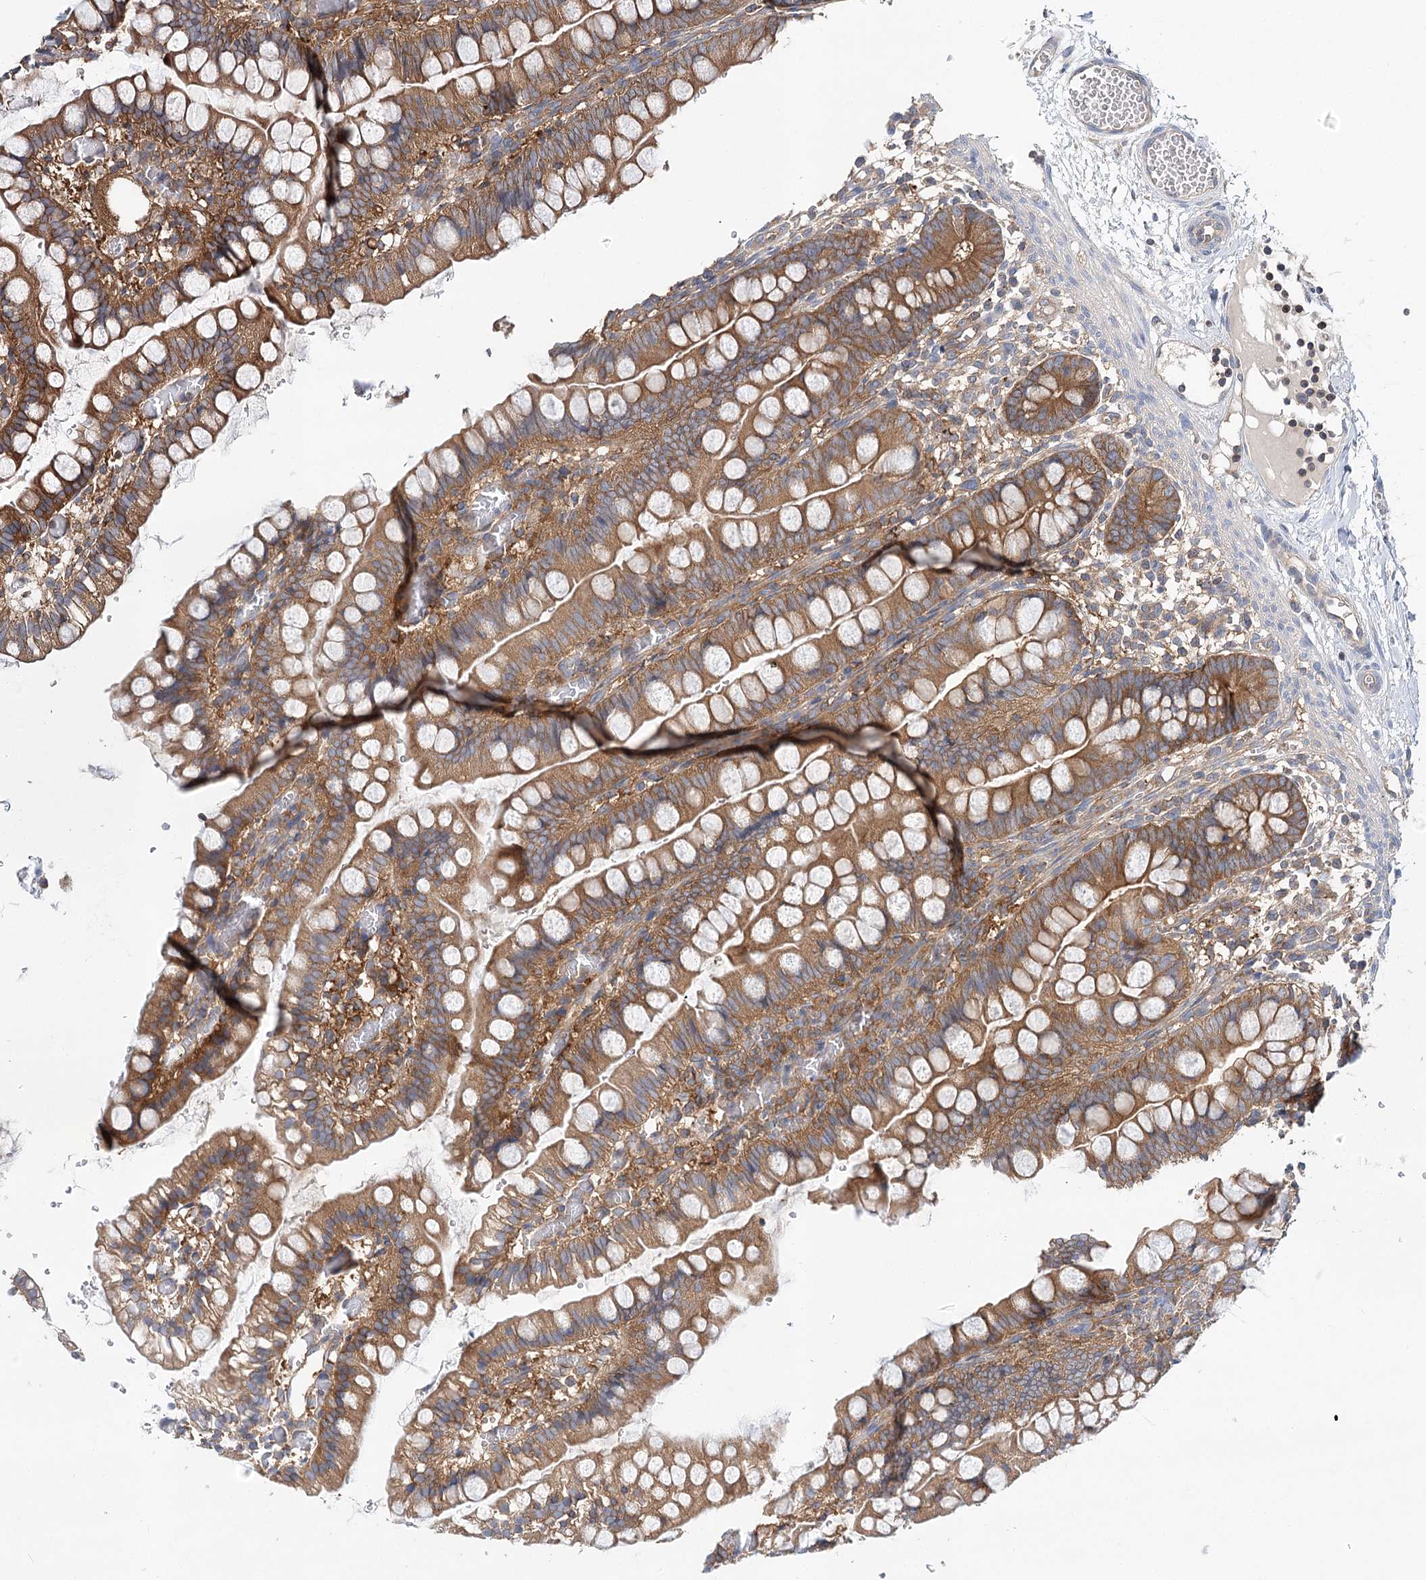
{"staining": {"intensity": "moderate", "quantity": ">75%", "location": "cytoplasmic/membranous"}, "tissue": "small intestine", "cell_type": "Glandular cells", "image_type": "normal", "snomed": [{"axis": "morphology", "description": "Normal tissue, NOS"}, {"axis": "morphology", "description": "Developmental malformation"}, {"axis": "topography", "description": "Small intestine"}], "caption": "Glandular cells display medium levels of moderate cytoplasmic/membranous positivity in about >75% of cells in benign small intestine. Using DAB (3,3'-diaminobenzidine) (brown) and hematoxylin (blue) stains, captured at high magnification using brightfield microscopy.", "gene": "ABRAXAS2", "patient": {"sex": "male"}}